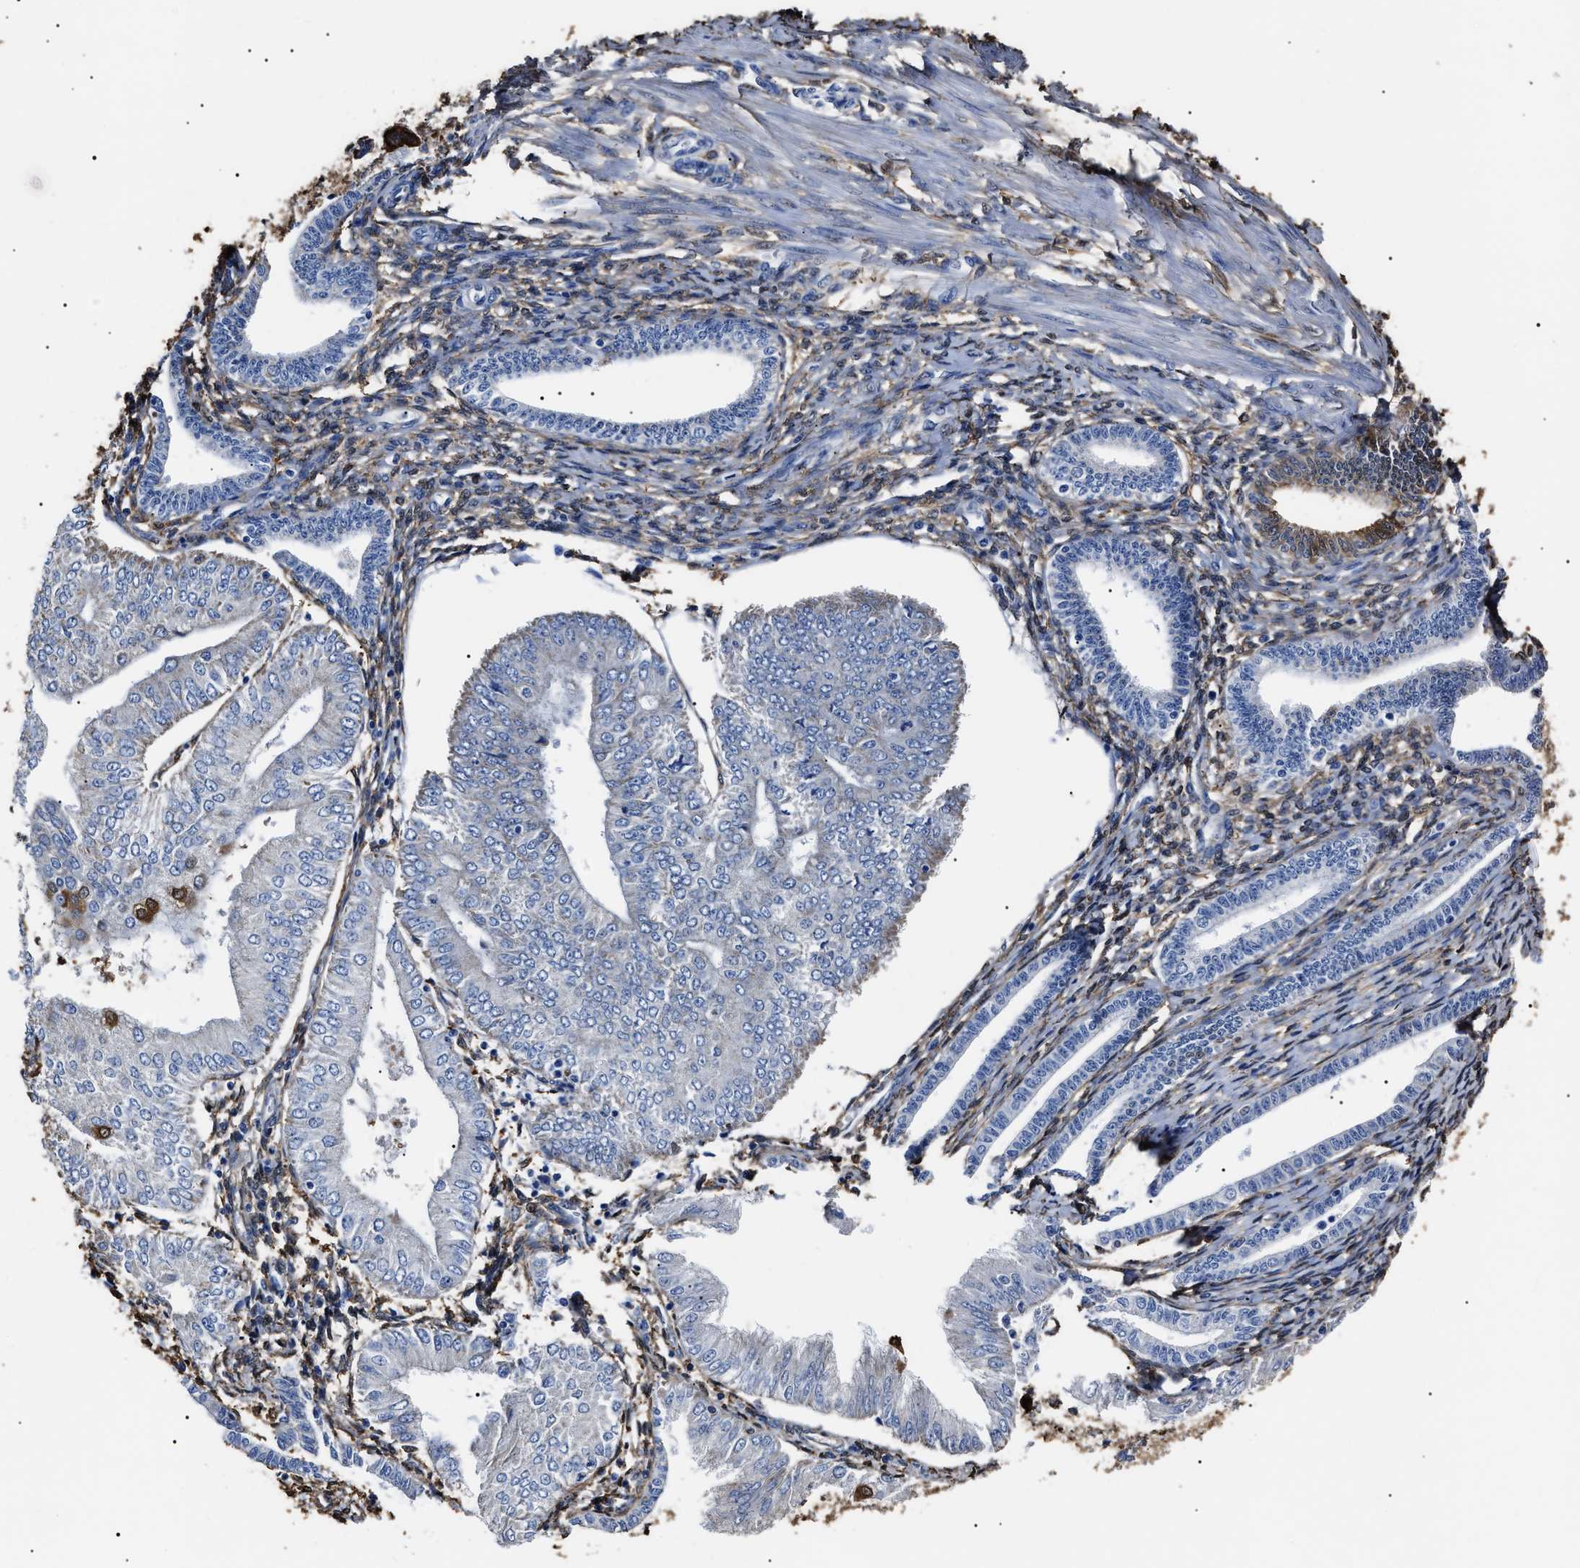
{"staining": {"intensity": "moderate", "quantity": "<25%", "location": "cytoplasmic/membranous"}, "tissue": "endometrial cancer", "cell_type": "Tumor cells", "image_type": "cancer", "snomed": [{"axis": "morphology", "description": "Adenocarcinoma, NOS"}, {"axis": "topography", "description": "Endometrium"}], "caption": "A high-resolution histopathology image shows IHC staining of endometrial cancer, which shows moderate cytoplasmic/membranous staining in about <25% of tumor cells. (DAB IHC, brown staining for protein, blue staining for nuclei).", "gene": "ALDH1A1", "patient": {"sex": "female", "age": 53}}